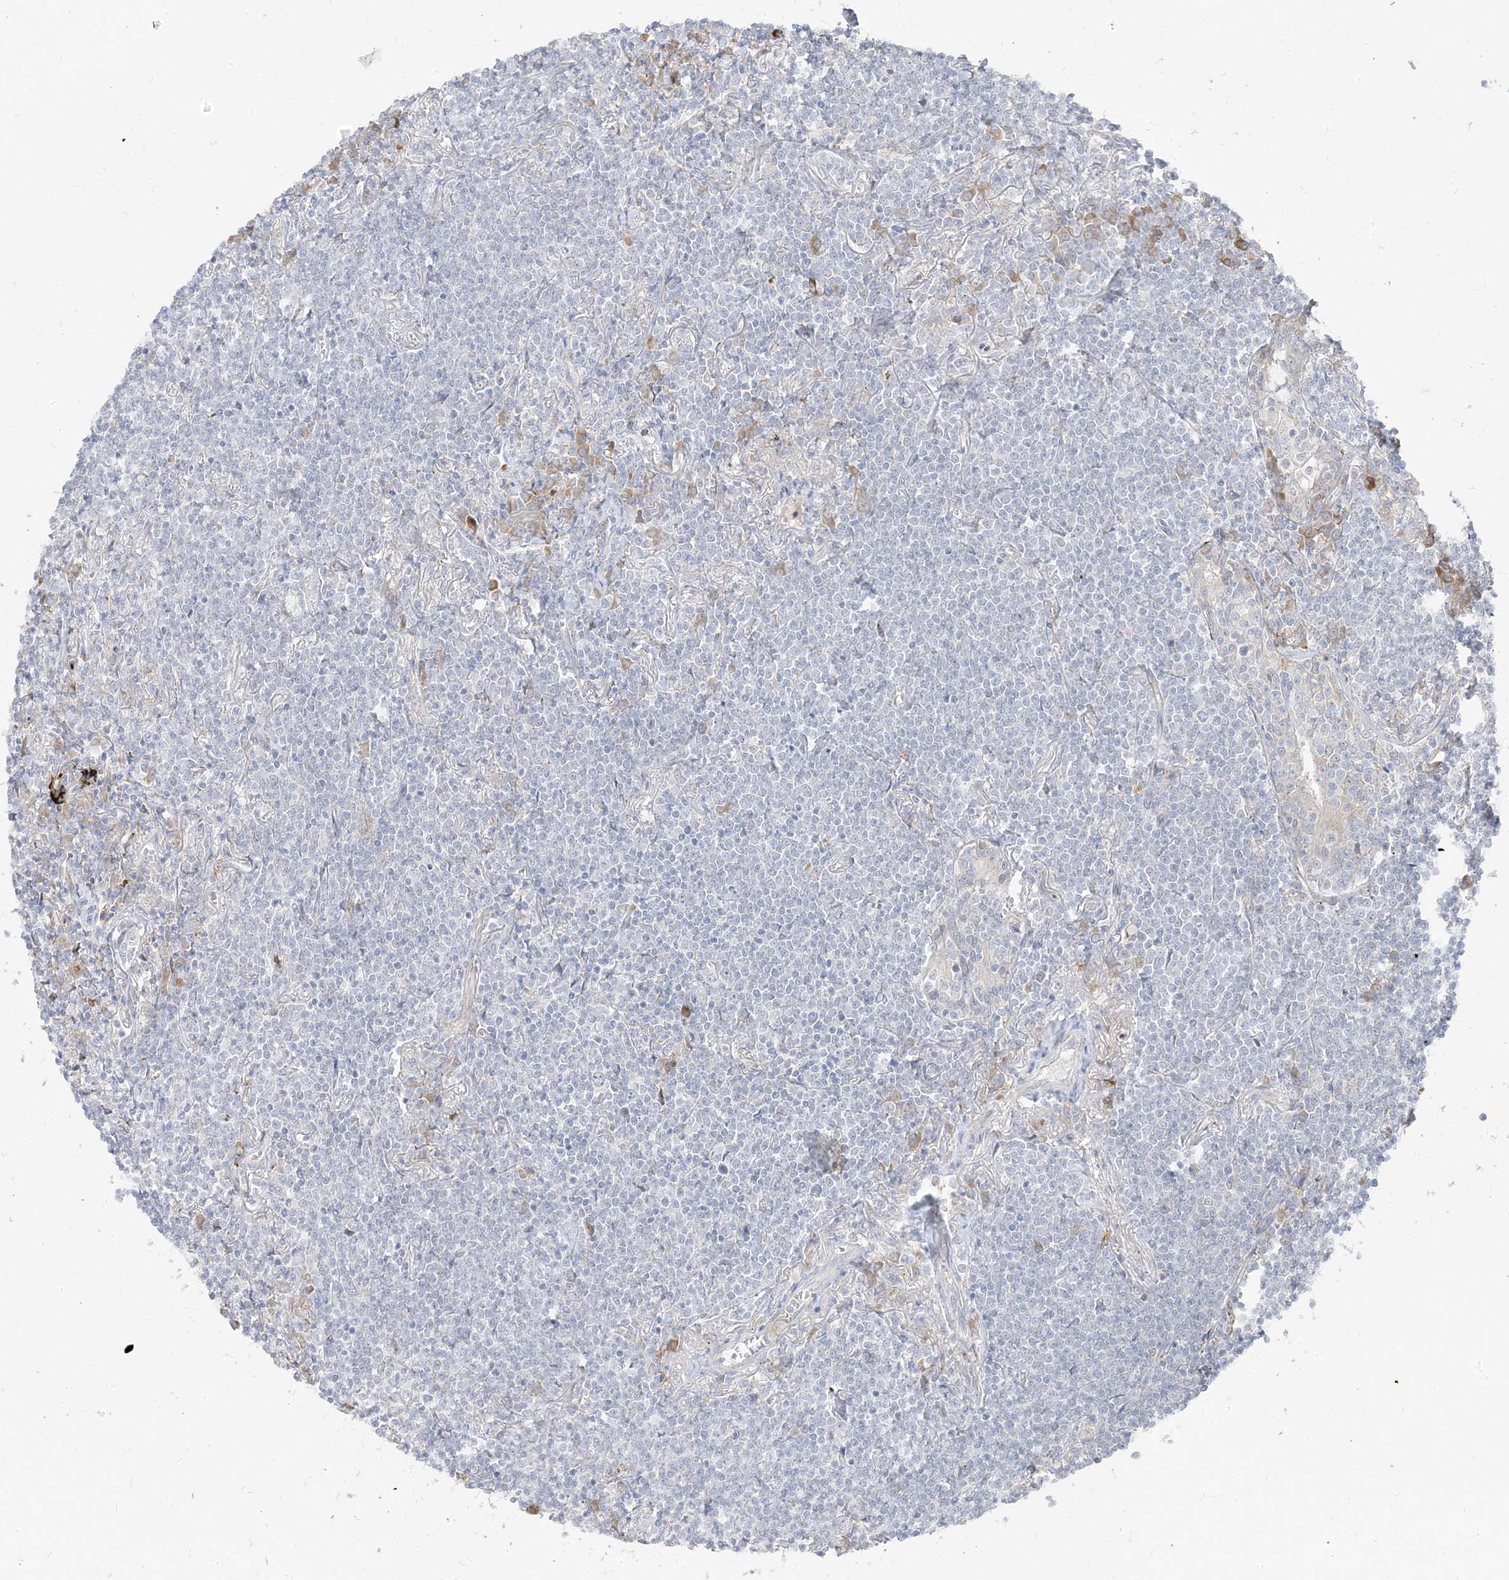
{"staining": {"intensity": "negative", "quantity": "none", "location": "none"}, "tissue": "lymphoma", "cell_type": "Tumor cells", "image_type": "cancer", "snomed": [{"axis": "morphology", "description": "Malignant lymphoma, non-Hodgkin's type, Low grade"}, {"axis": "topography", "description": "Lung"}], "caption": "Immunohistochemical staining of human low-grade malignant lymphoma, non-Hodgkin's type exhibits no significant positivity in tumor cells.", "gene": "LOXL3", "patient": {"sex": "female", "age": 71}}